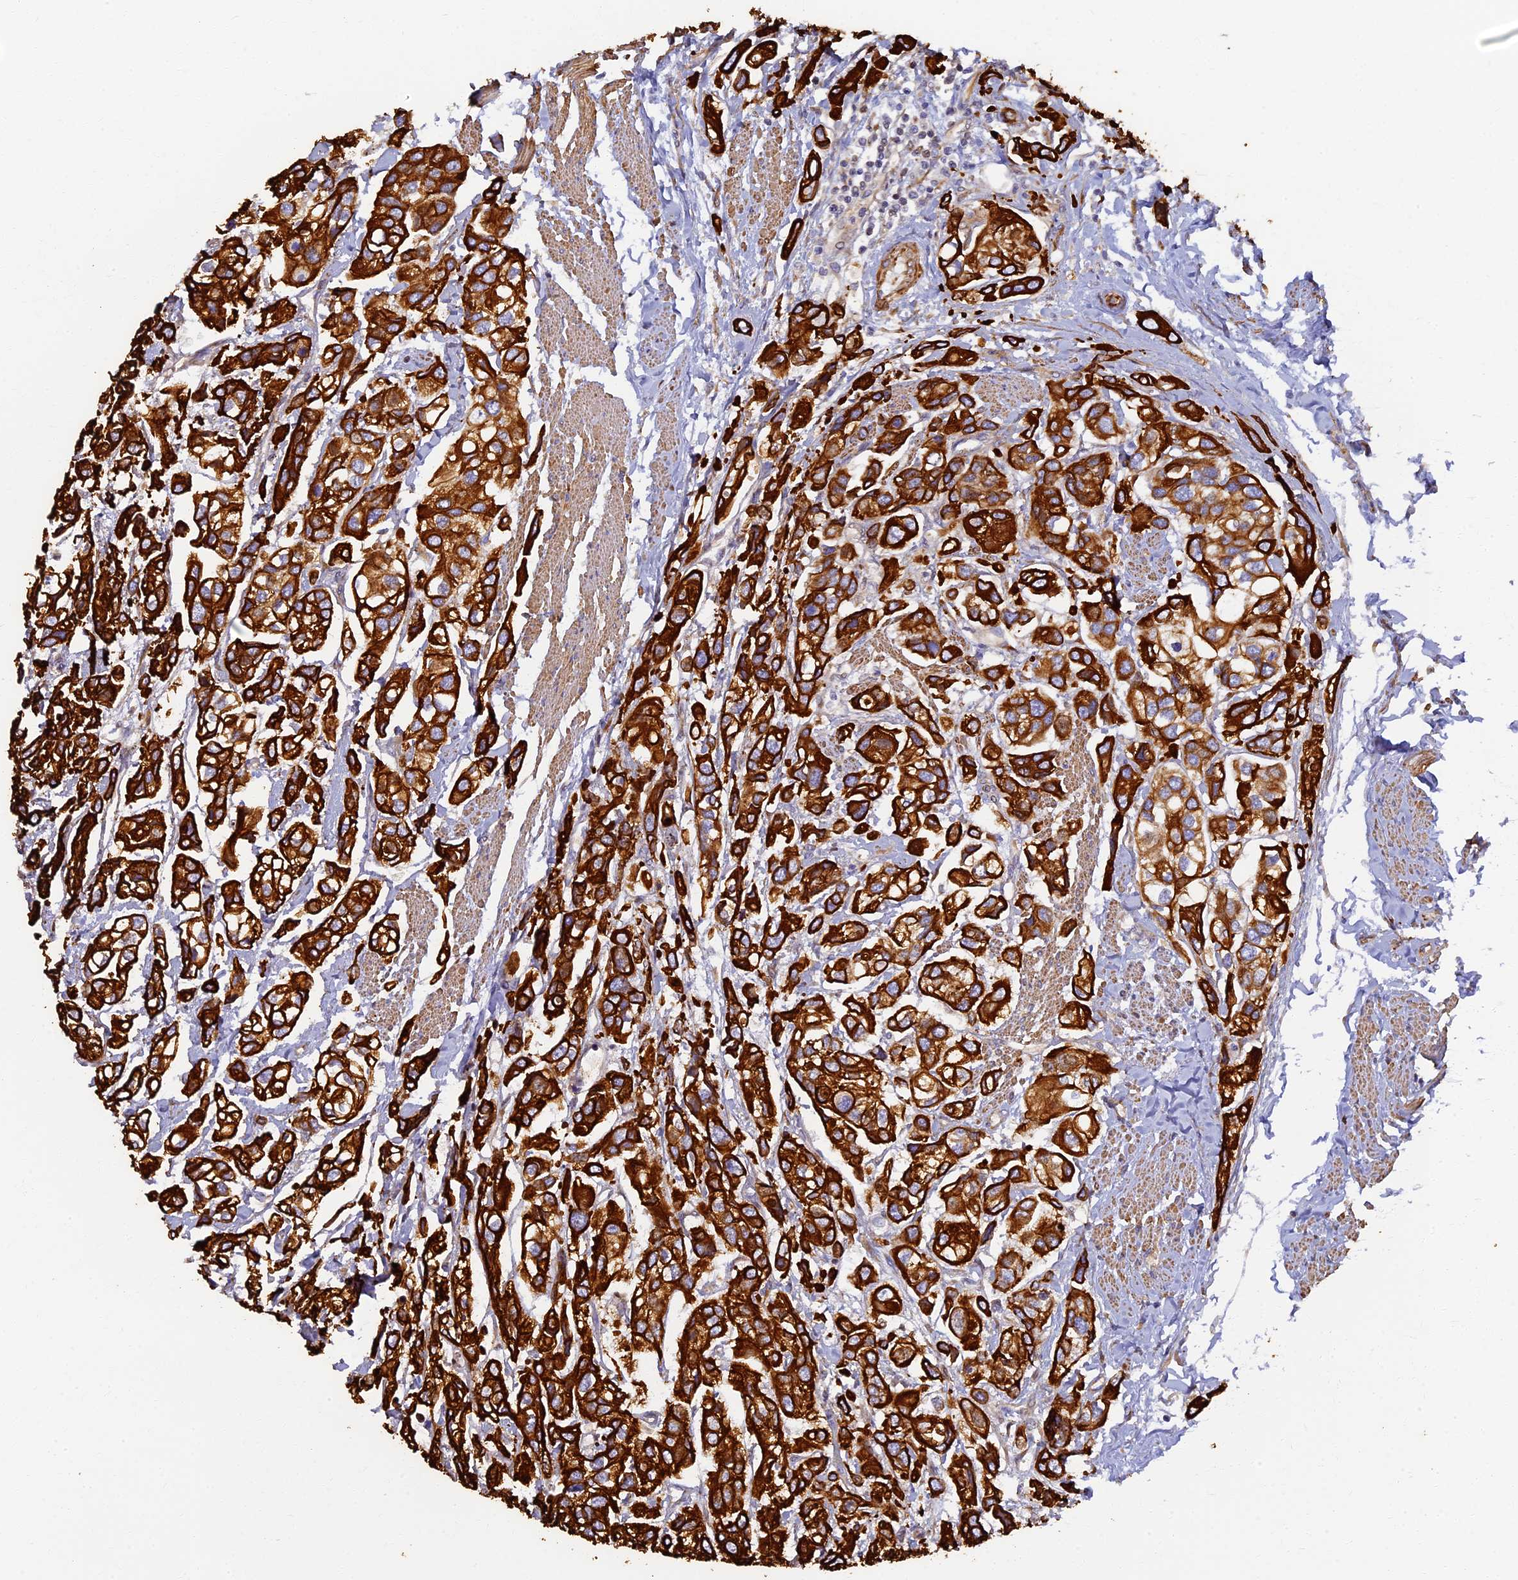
{"staining": {"intensity": "strong", "quantity": ">75%", "location": "cytoplasmic/membranous"}, "tissue": "urothelial cancer", "cell_type": "Tumor cells", "image_type": "cancer", "snomed": [{"axis": "morphology", "description": "Urothelial carcinoma, High grade"}, {"axis": "topography", "description": "Urinary bladder"}], "caption": "Immunohistochemistry micrograph of human high-grade urothelial carcinoma stained for a protein (brown), which reveals high levels of strong cytoplasmic/membranous expression in approximately >75% of tumor cells.", "gene": "LRRC57", "patient": {"sex": "male", "age": 67}}